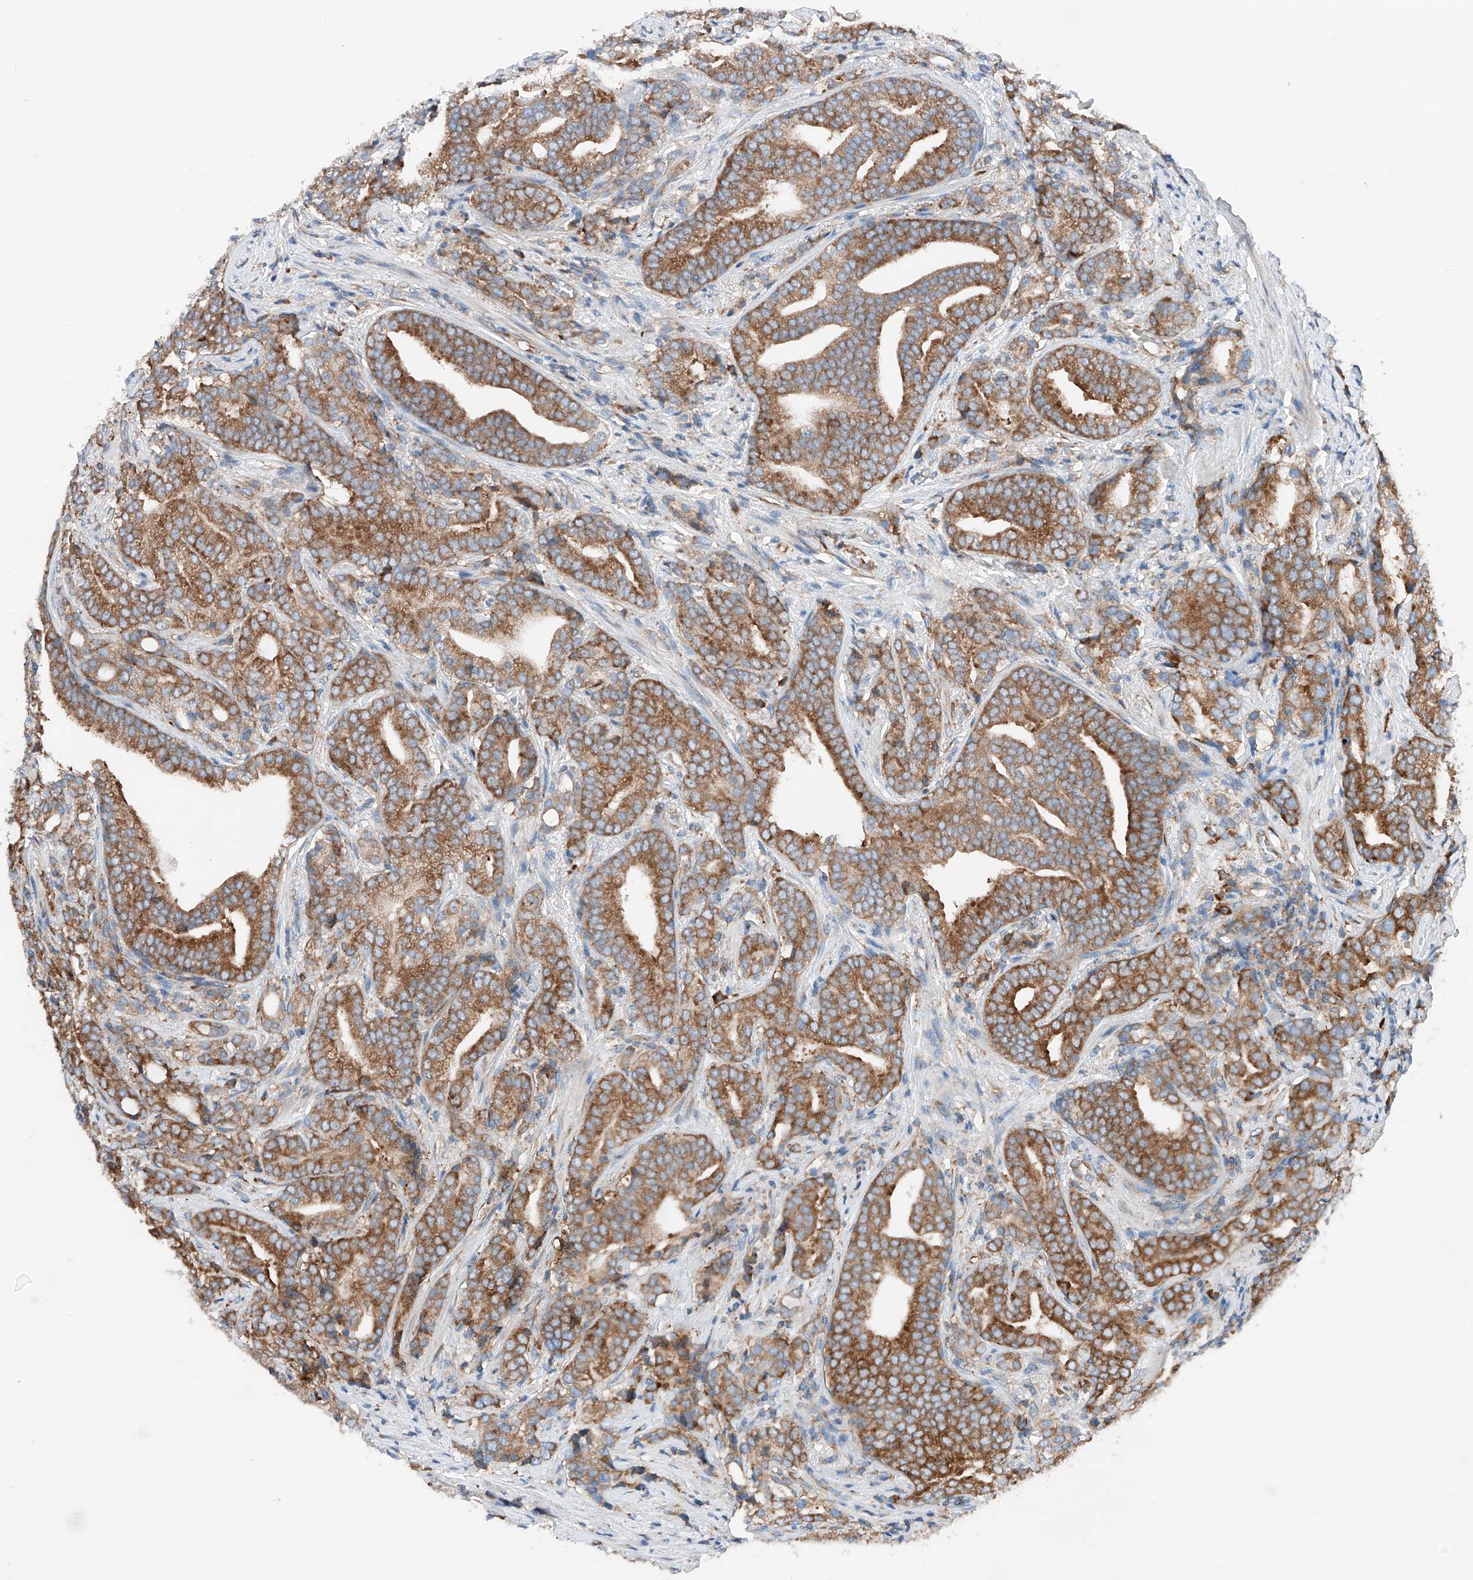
{"staining": {"intensity": "moderate", "quantity": ">75%", "location": "cytoplasmic/membranous"}, "tissue": "prostate cancer", "cell_type": "Tumor cells", "image_type": "cancer", "snomed": [{"axis": "morphology", "description": "Adenocarcinoma, High grade"}, {"axis": "topography", "description": "Prostate"}], "caption": "Prostate high-grade adenocarcinoma tissue shows moderate cytoplasmic/membranous staining in about >75% of tumor cells, visualized by immunohistochemistry.", "gene": "CRELD1", "patient": {"sex": "male", "age": 57}}